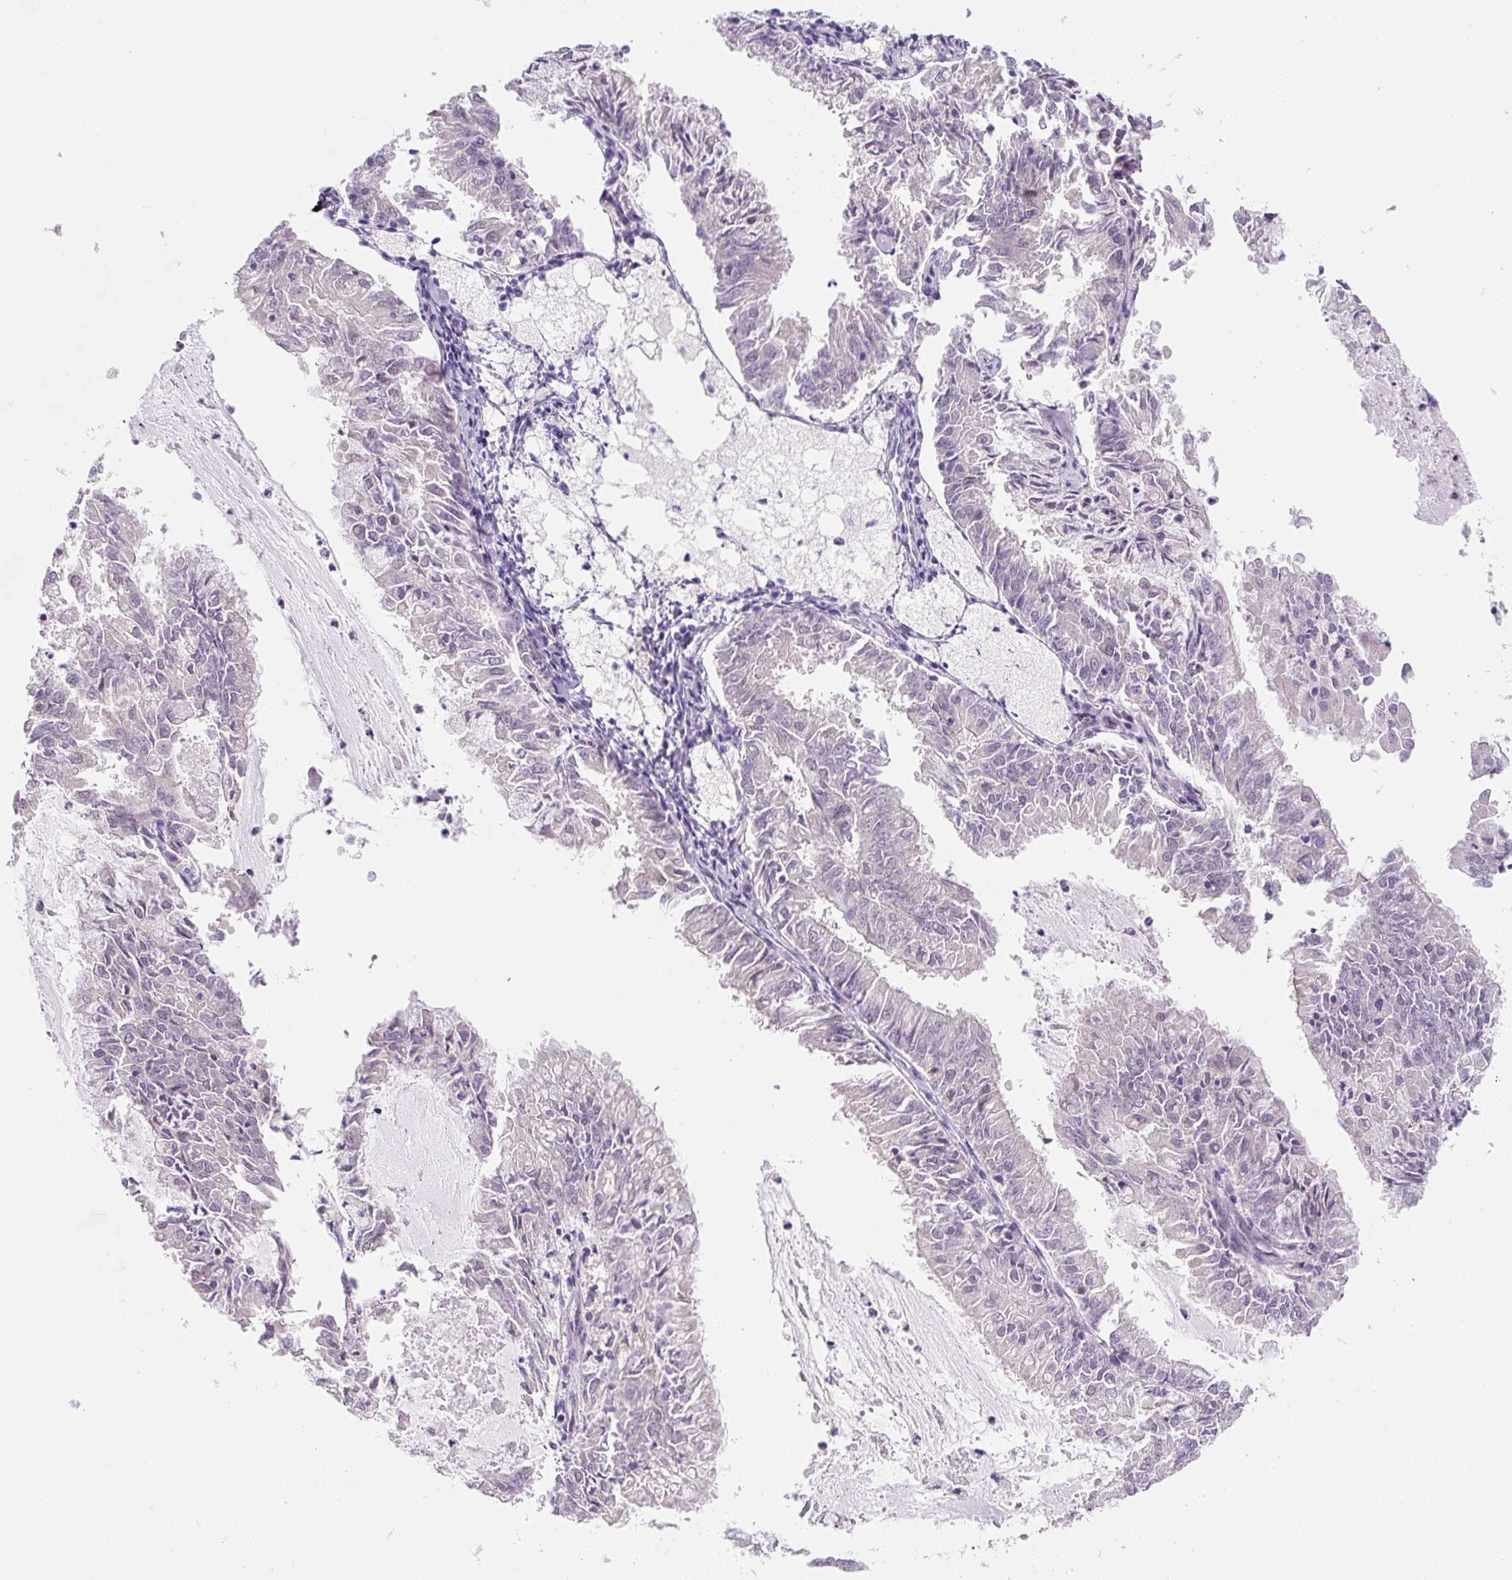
{"staining": {"intensity": "negative", "quantity": "none", "location": "none"}, "tissue": "endometrial cancer", "cell_type": "Tumor cells", "image_type": "cancer", "snomed": [{"axis": "morphology", "description": "Adenocarcinoma, NOS"}, {"axis": "topography", "description": "Endometrium"}], "caption": "There is no significant expression in tumor cells of endometrial cancer. Nuclei are stained in blue.", "gene": "PLA2G4A", "patient": {"sex": "female", "age": 57}}